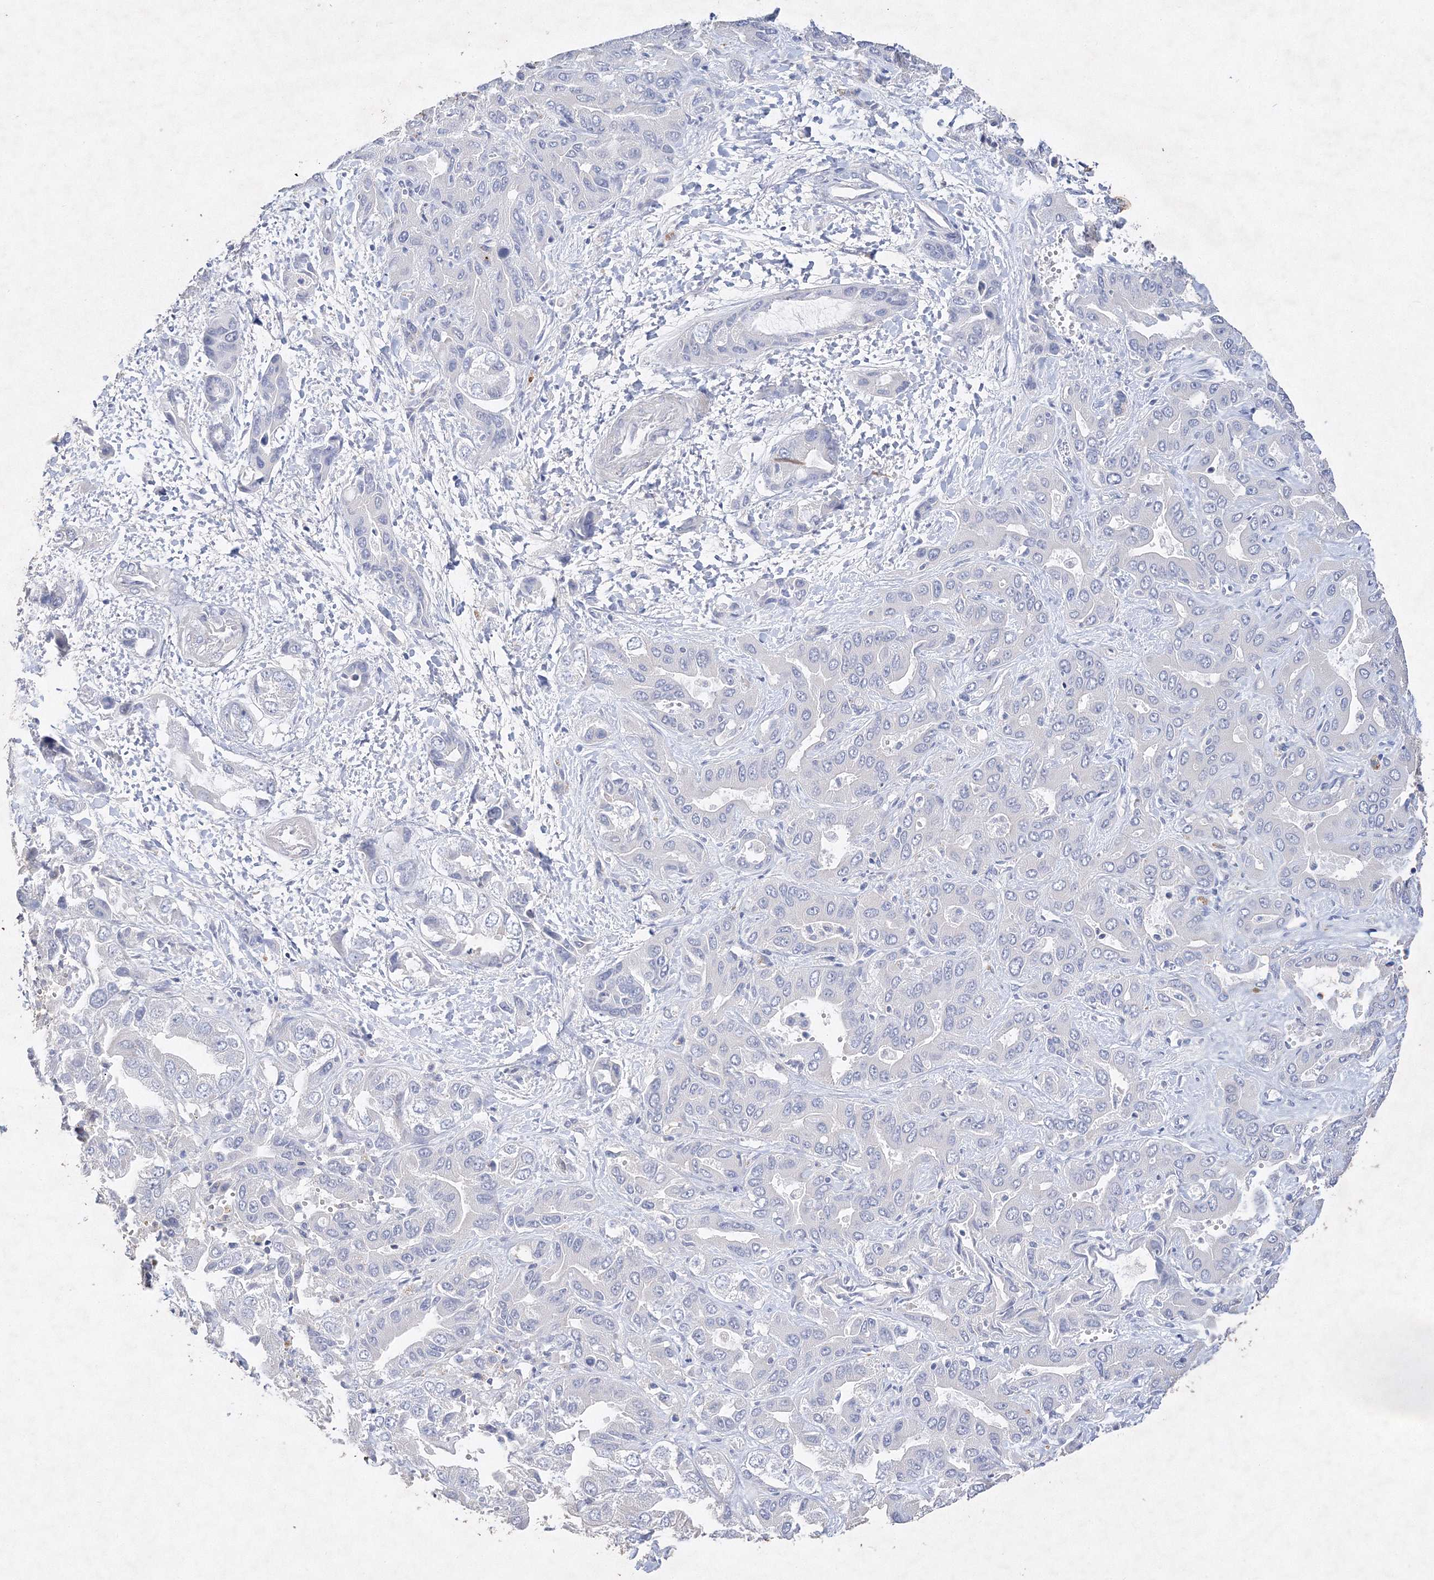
{"staining": {"intensity": "negative", "quantity": "none", "location": "none"}, "tissue": "liver cancer", "cell_type": "Tumor cells", "image_type": "cancer", "snomed": [{"axis": "morphology", "description": "Cholangiocarcinoma"}, {"axis": "topography", "description": "Liver"}], "caption": "Histopathology image shows no significant protein staining in tumor cells of liver cholangiocarcinoma.", "gene": "GLS", "patient": {"sex": "female", "age": 52}}